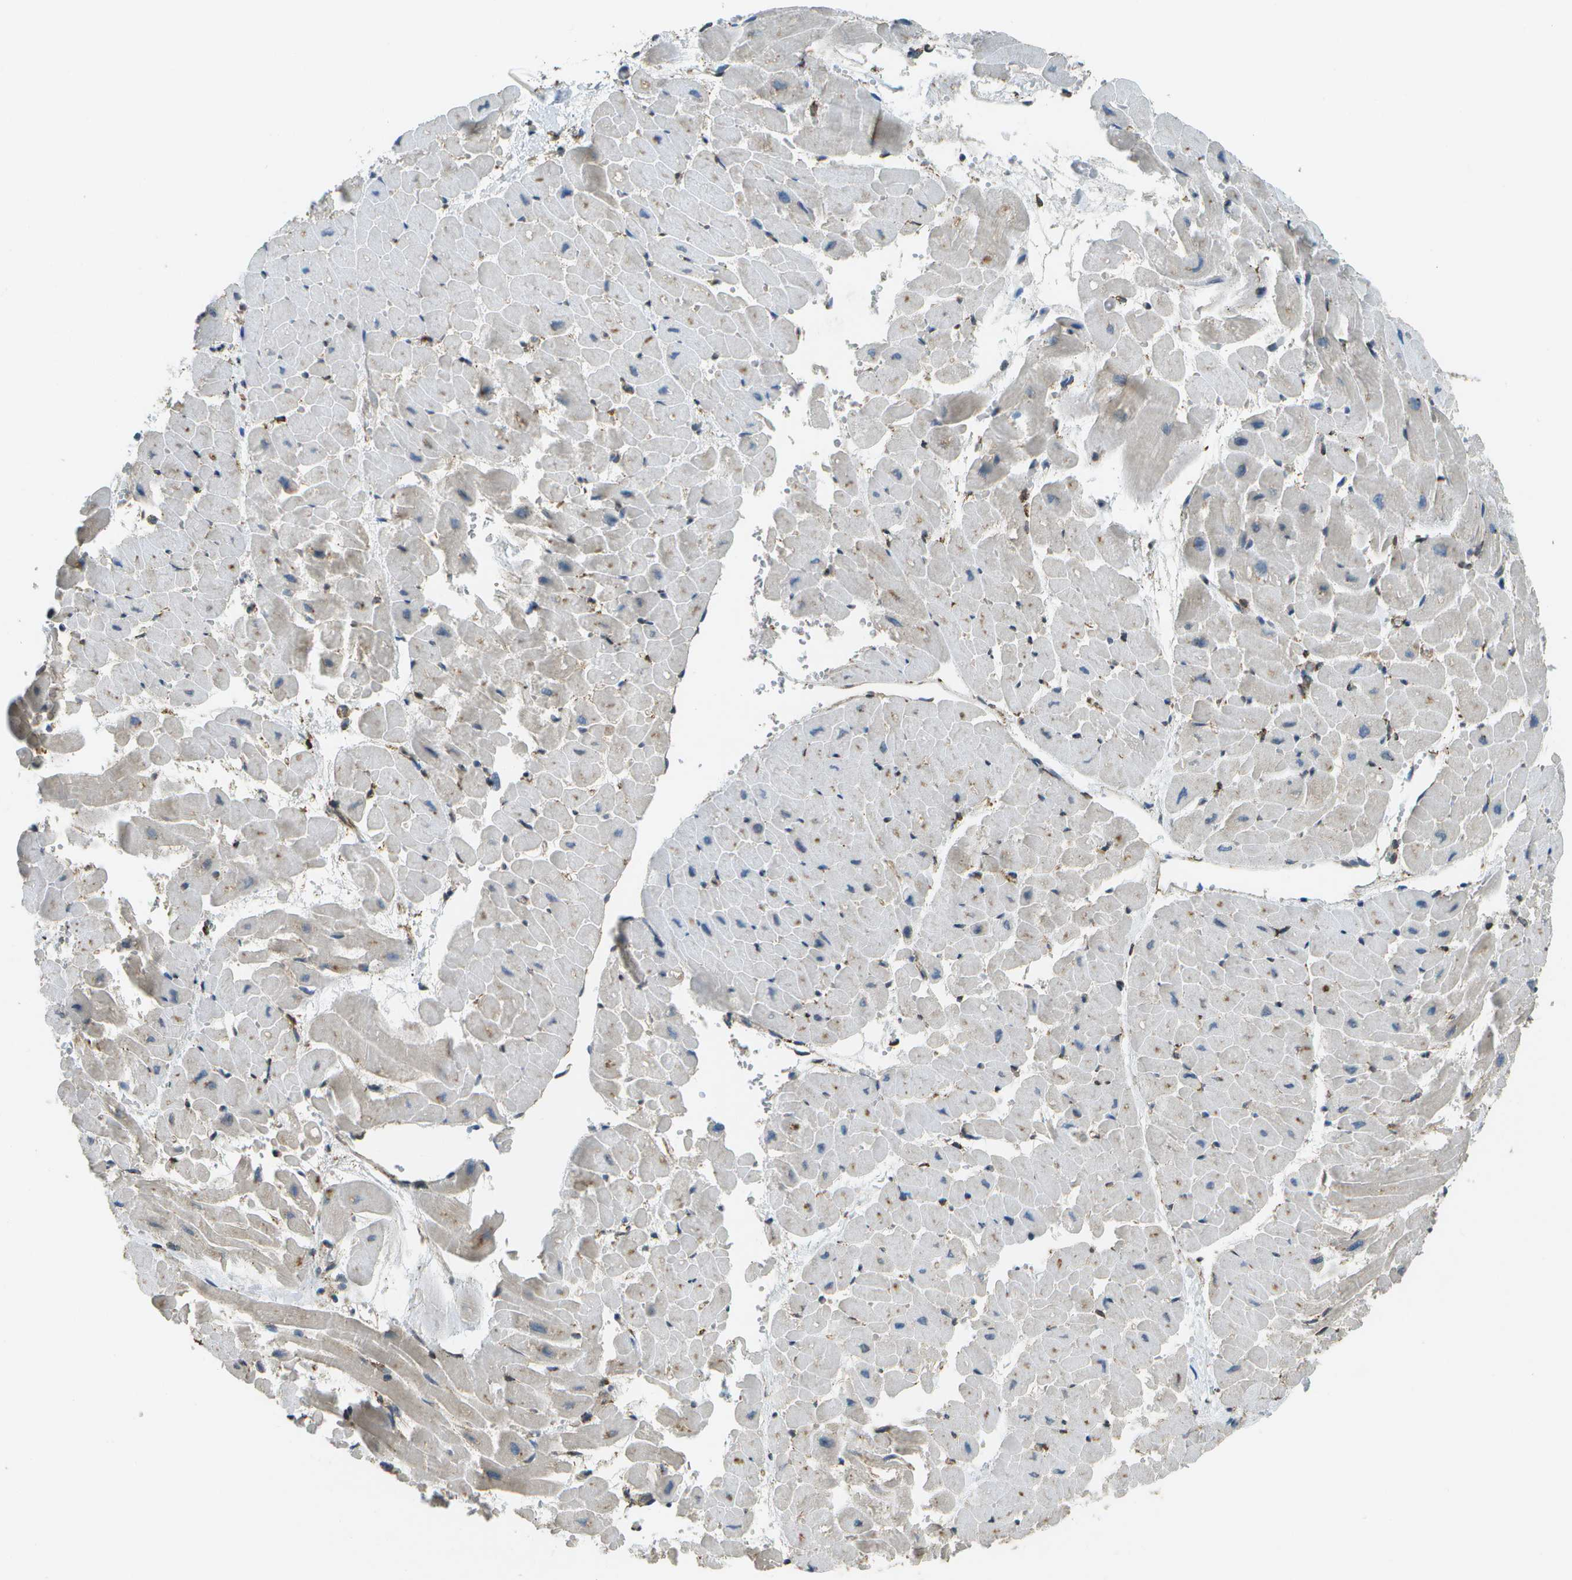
{"staining": {"intensity": "weak", "quantity": "<25%", "location": "cytoplasmic/membranous"}, "tissue": "heart muscle", "cell_type": "Cardiomyocytes", "image_type": "normal", "snomed": [{"axis": "morphology", "description": "Normal tissue, NOS"}, {"axis": "topography", "description": "Heart"}], "caption": "This is a micrograph of IHC staining of unremarkable heart muscle, which shows no positivity in cardiomyocytes.", "gene": "PDIA4", "patient": {"sex": "male", "age": 45}}